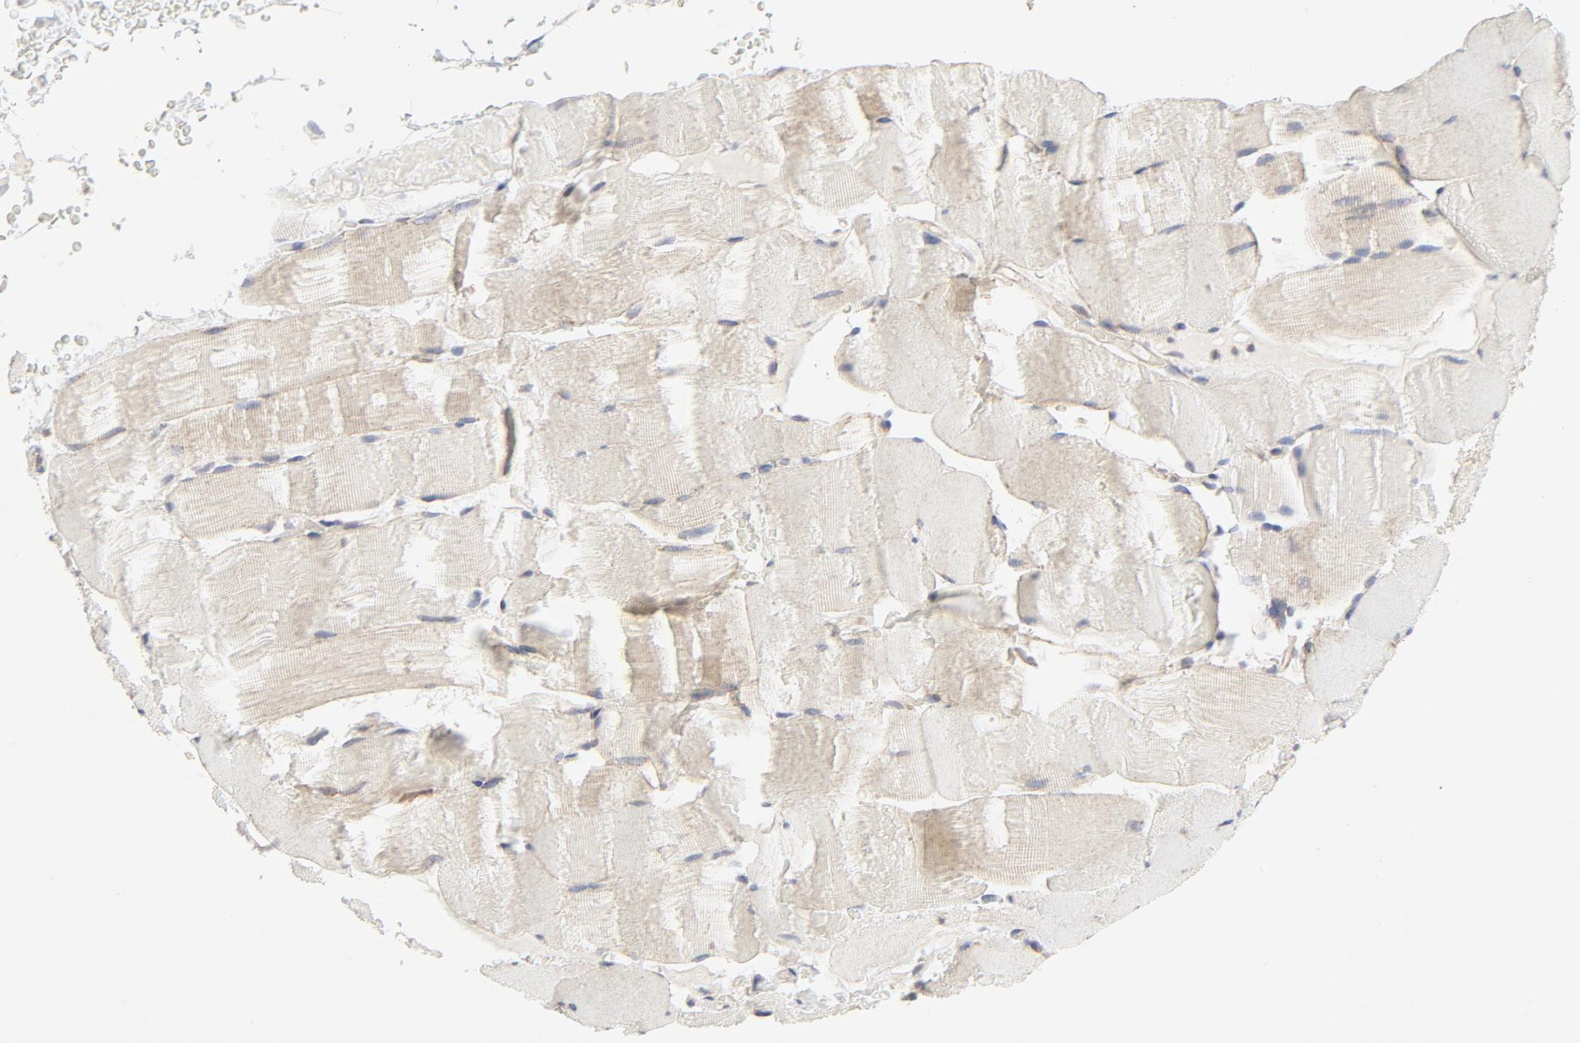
{"staining": {"intensity": "weak", "quantity": "<25%", "location": "cytoplasmic/membranous"}, "tissue": "skeletal muscle", "cell_type": "Myocytes", "image_type": "normal", "snomed": [{"axis": "morphology", "description": "Normal tissue, NOS"}, {"axis": "topography", "description": "Skeletal muscle"}], "caption": "Immunohistochemical staining of unremarkable human skeletal muscle reveals no significant expression in myocytes.", "gene": "RABEP1", "patient": {"sex": "male", "age": 62}}